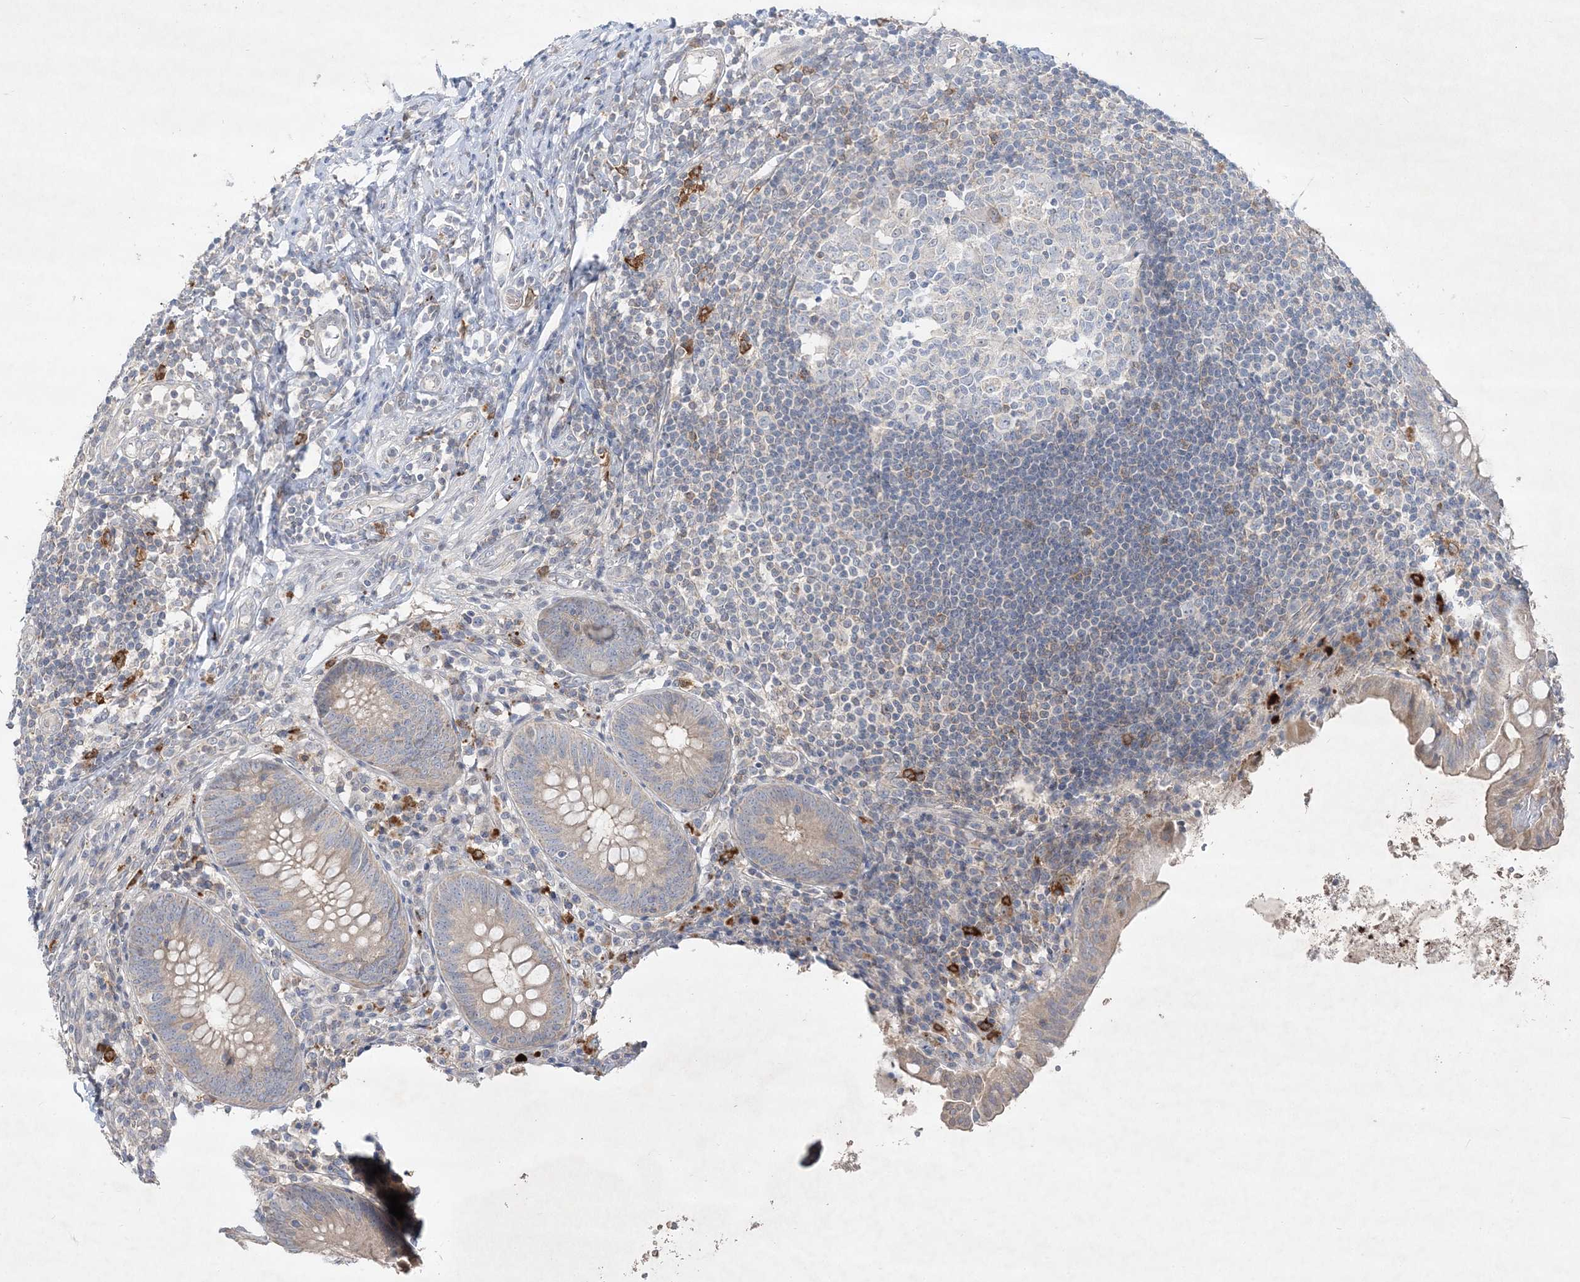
{"staining": {"intensity": "weak", "quantity": "<25%", "location": "cytoplasmic/membranous"}, "tissue": "appendix", "cell_type": "Glandular cells", "image_type": "normal", "snomed": [{"axis": "morphology", "description": "Normal tissue, NOS"}, {"axis": "topography", "description": "Appendix"}], "caption": "This micrograph is of benign appendix stained with IHC to label a protein in brown with the nuclei are counter-stained blue. There is no expression in glandular cells.", "gene": "CLNK", "patient": {"sex": "female", "age": 54}}